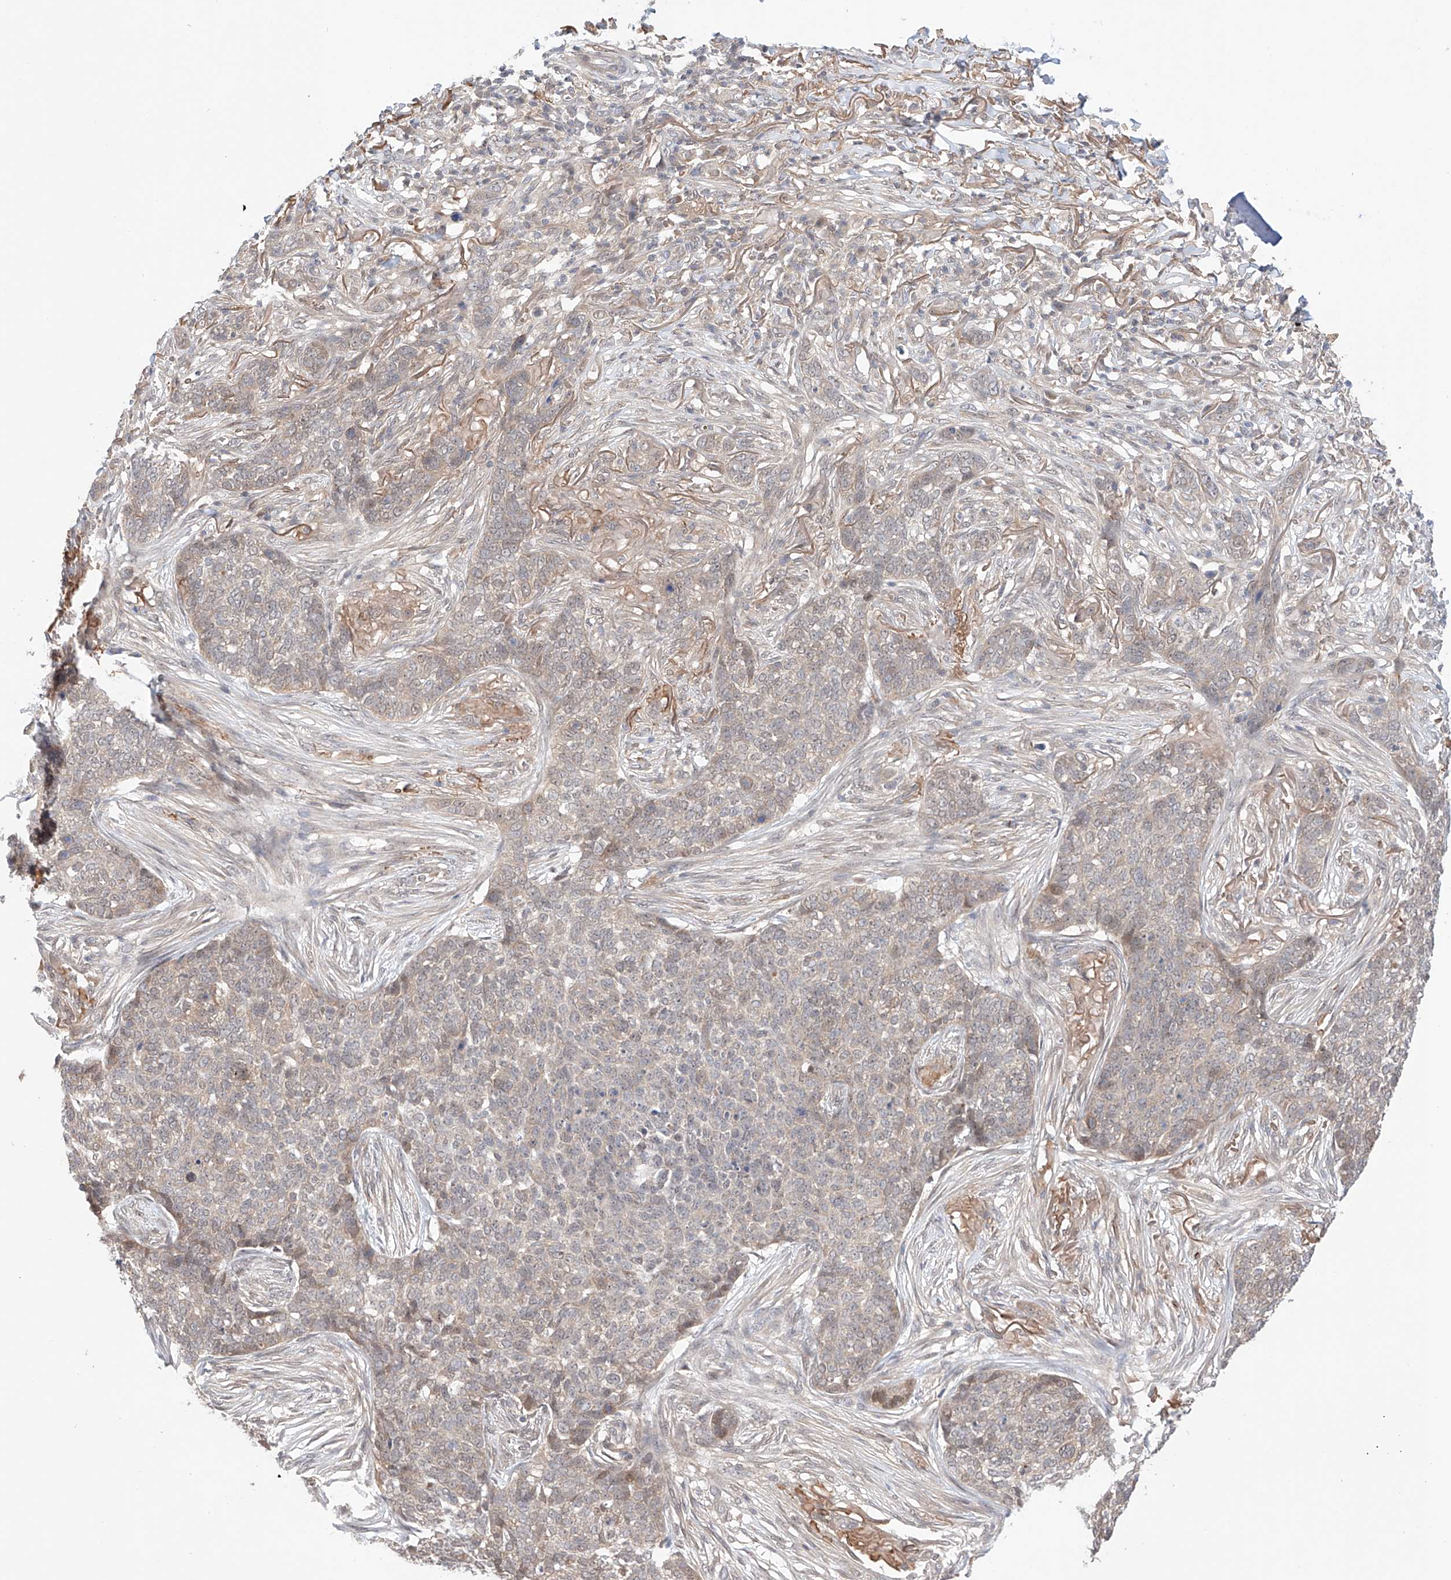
{"staining": {"intensity": "negative", "quantity": "none", "location": "none"}, "tissue": "skin cancer", "cell_type": "Tumor cells", "image_type": "cancer", "snomed": [{"axis": "morphology", "description": "Basal cell carcinoma"}, {"axis": "topography", "description": "Skin"}], "caption": "Immunohistochemical staining of skin cancer displays no significant positivity in tumor cells. The staining is performed using DAB brown chromogen with nuclei counter-stained in using hematoxylin.", "gene": "TSR2", "patient": {"sex": "male", "age": 85}}